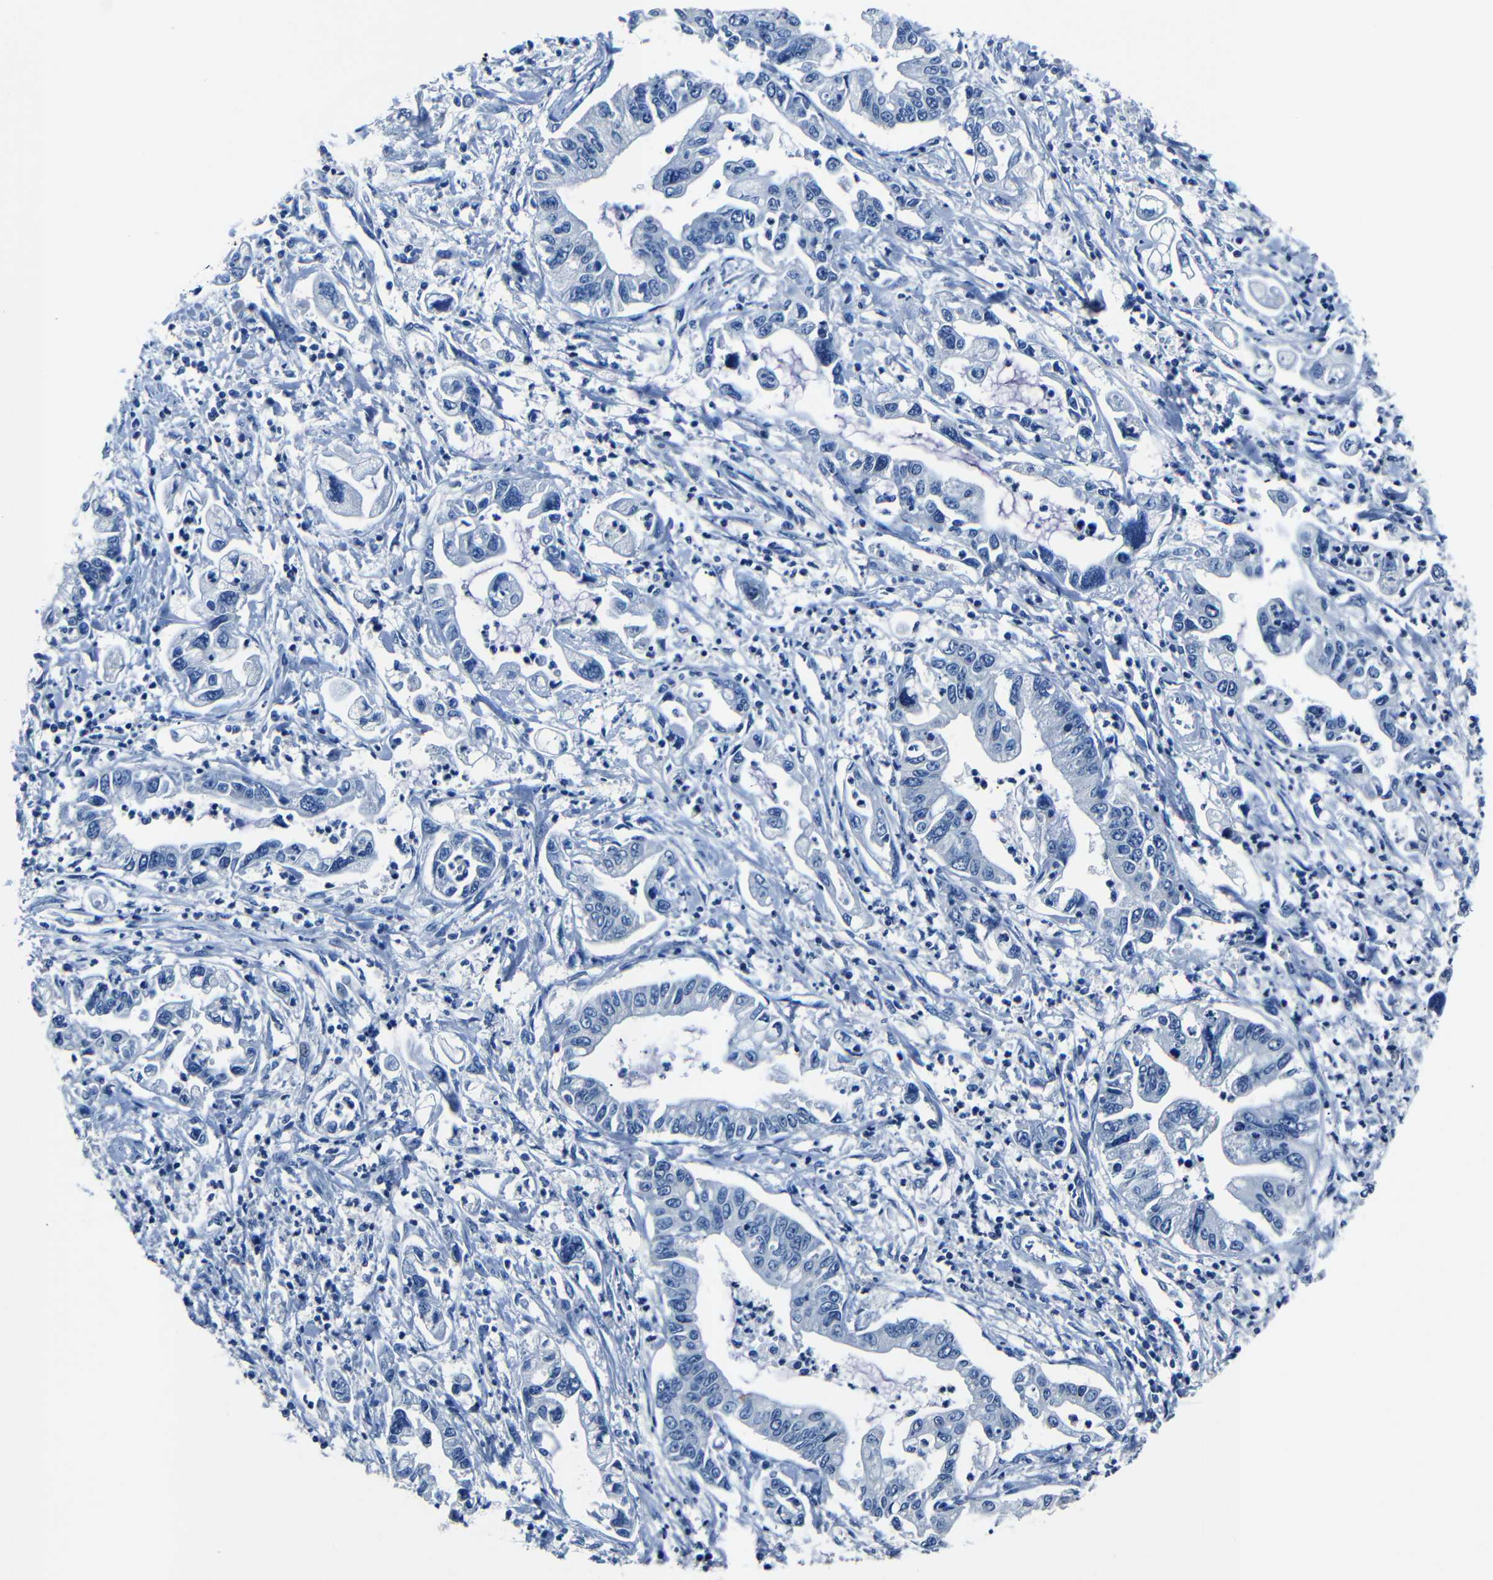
{"staining": {"intensity": "negative", "quantity": "none", "location": "none"}, "tissue": "pancreatic cancer", "cell_type": "Tumor cells", "image_type": "cancer", "snomed": [{"axis": "morphology", "description": "Adenocarcinoma, NOS"}, {"axis": "topography", "description": "Pancreas"}], "caption": "Tumor cells show no significant protein staining in adenocarcinoma (pancreatic). The staining is performed using DAB brown chromogen with nuclei counter-stained in using hematoxylin.", "gene": "NCMAP", "patient": {"sex": "male", "age": 56}}